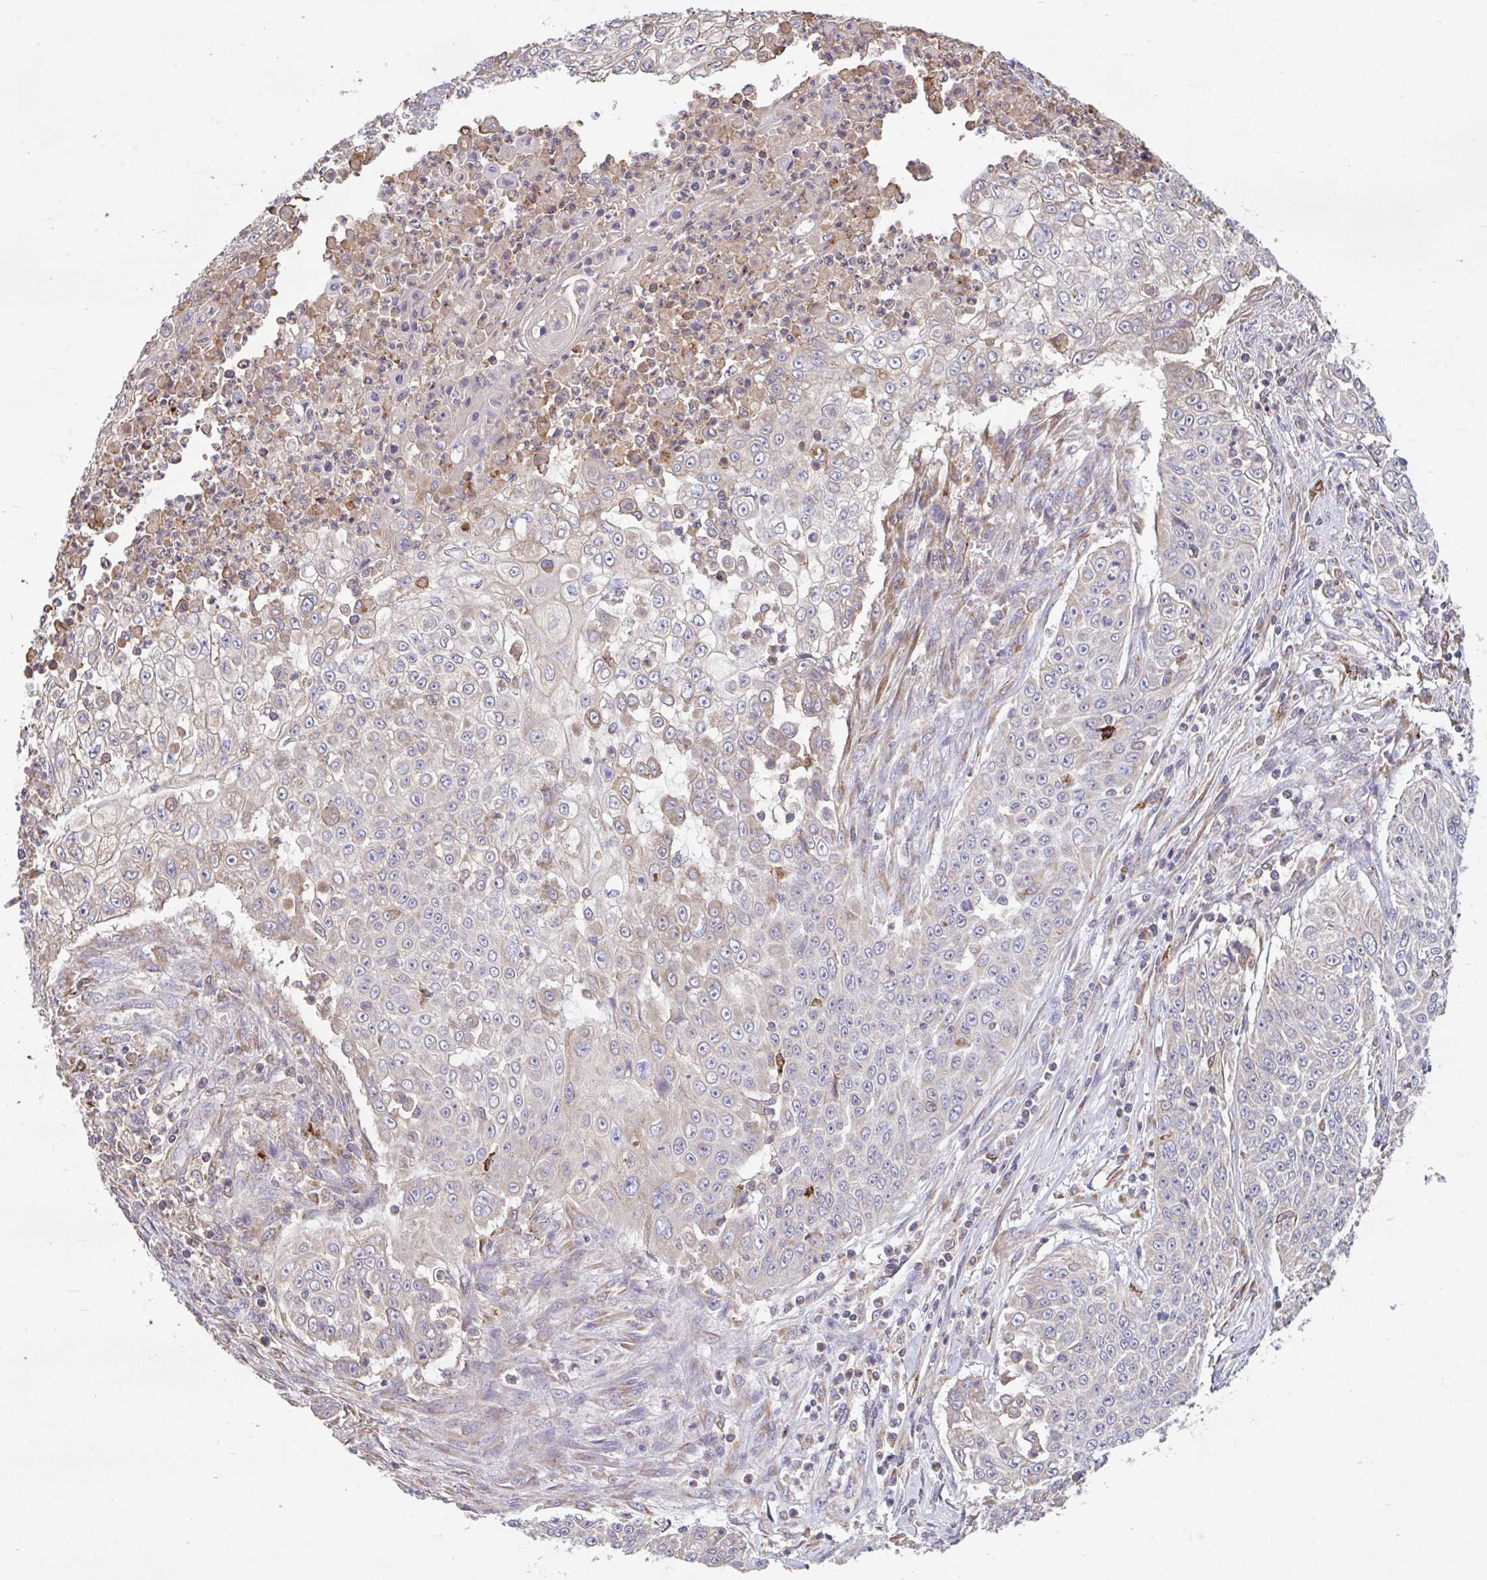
{"staining": {"intensity": "negative", "quantity": "none", "location": "none"}, "tissue": "skin cancer", "cell_type": "Tumor cells", "image_type": "cancer", "snomed": [{"axis": "morphology", "description": "Squamous cell carcinoma, NOS"}, {"axis": "topography", "description": "Skin"}], "caption": "High power microscopy micrograph of an IHC image of skin squamous cell carcinoma, revealing no significant expression in tumor cells.", "gene": "RALBP1", "patient": {"sex": "male", "age": 24}}